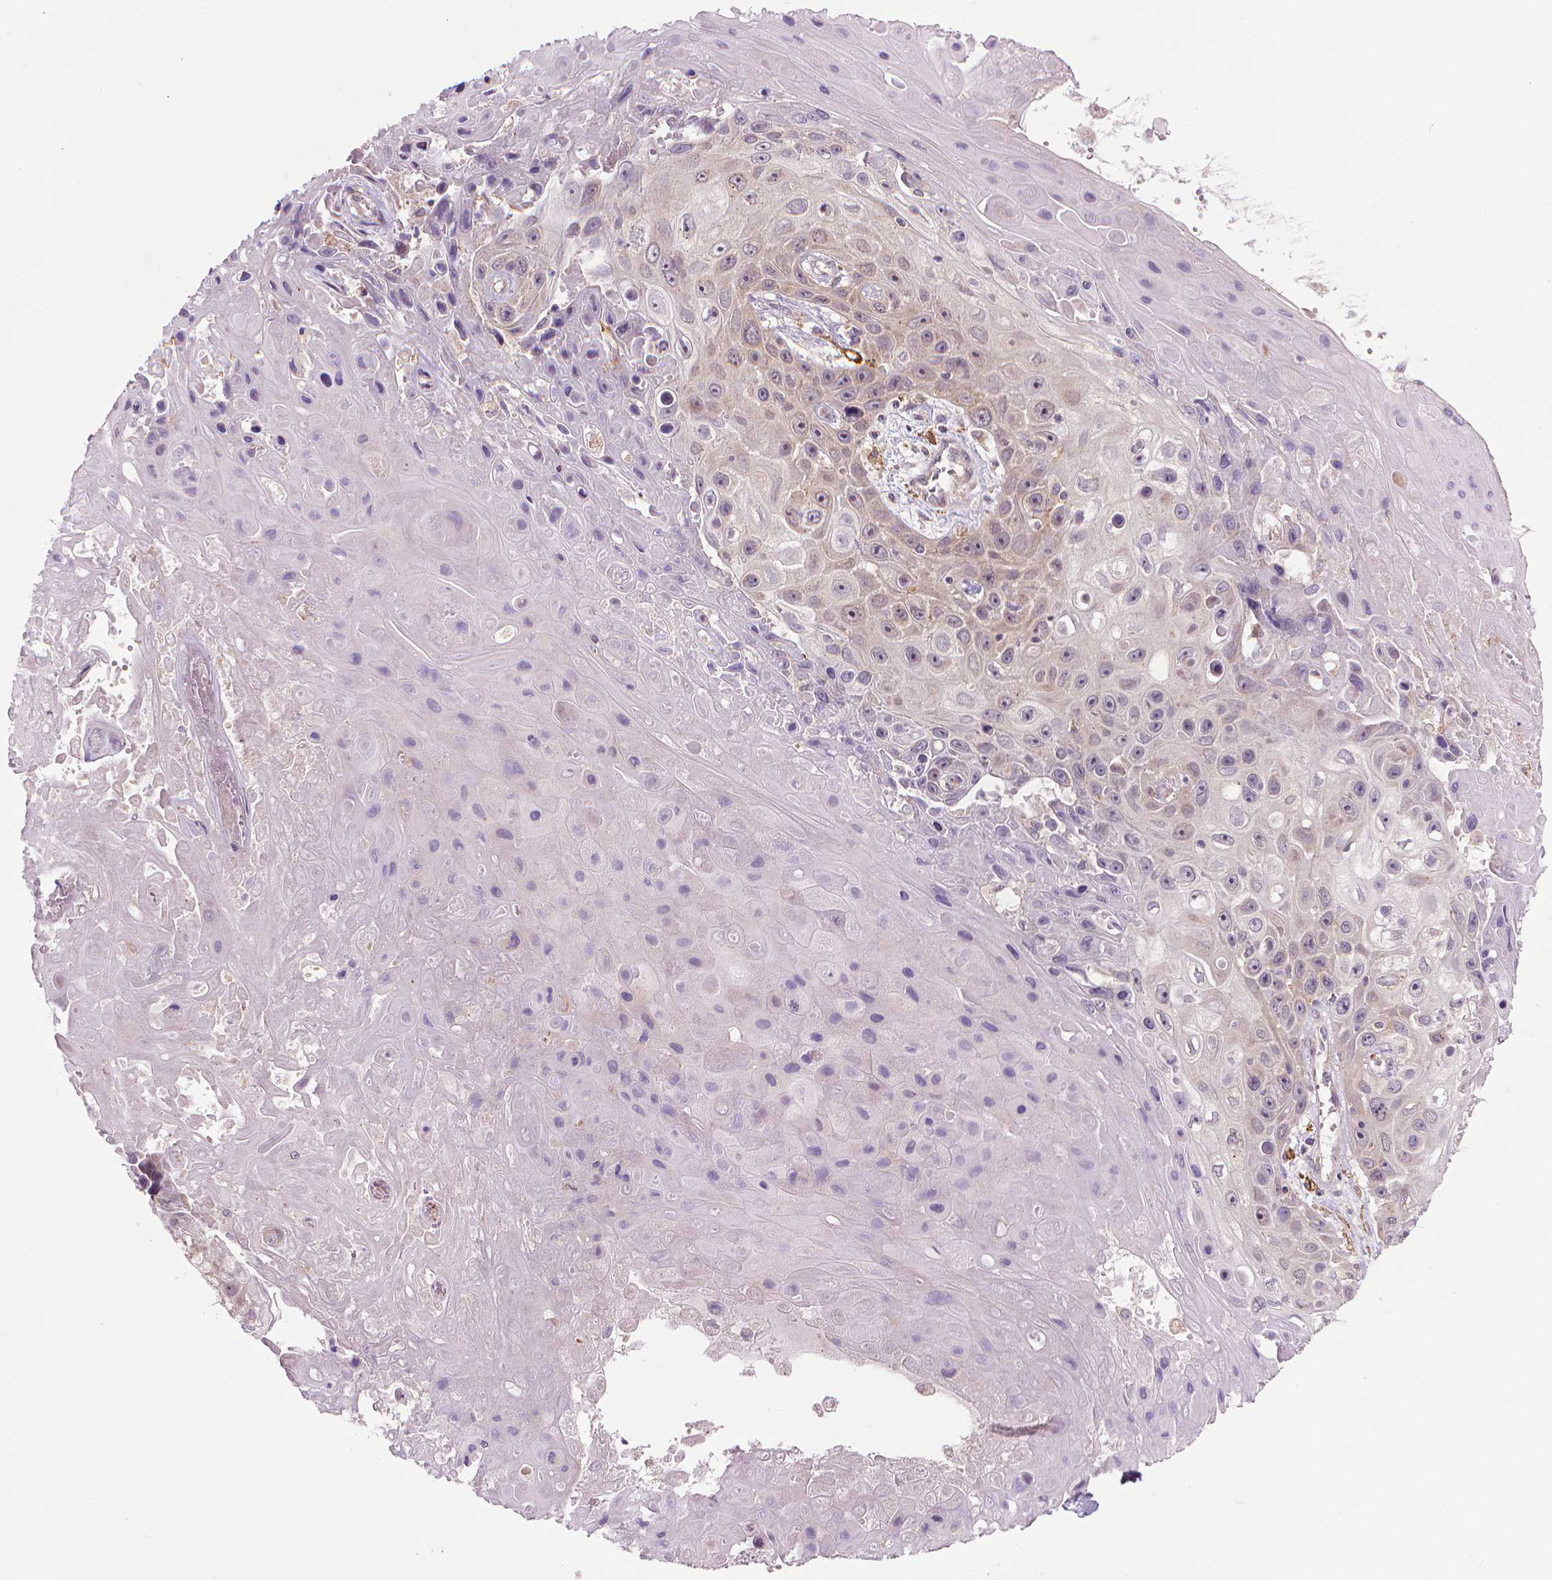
{"staining": {"intensity": "moderate", "quantity": "<25%", "location": "cytoplasmic/membranous"}, "tissue": "skin cancer", "cell_type": "Tumor cells", "image_type": "cancer", "snomed": [{"axis": "morphology", "description": "Squamous cell carcinoma, NOS"}, {"axis": "topography", "description": "Skin"}], "caption": "This histopathology image shows skin cancer (squamous cell carcinoma) stained with IHC to label a protein in brown. The cytoplasmic/membranous of tumor cells show moderate positivity for the protein. Nuclei are counter-stained blue.", "gene": "PRAG1", "patient": {"sex": "male", "age": 82}}